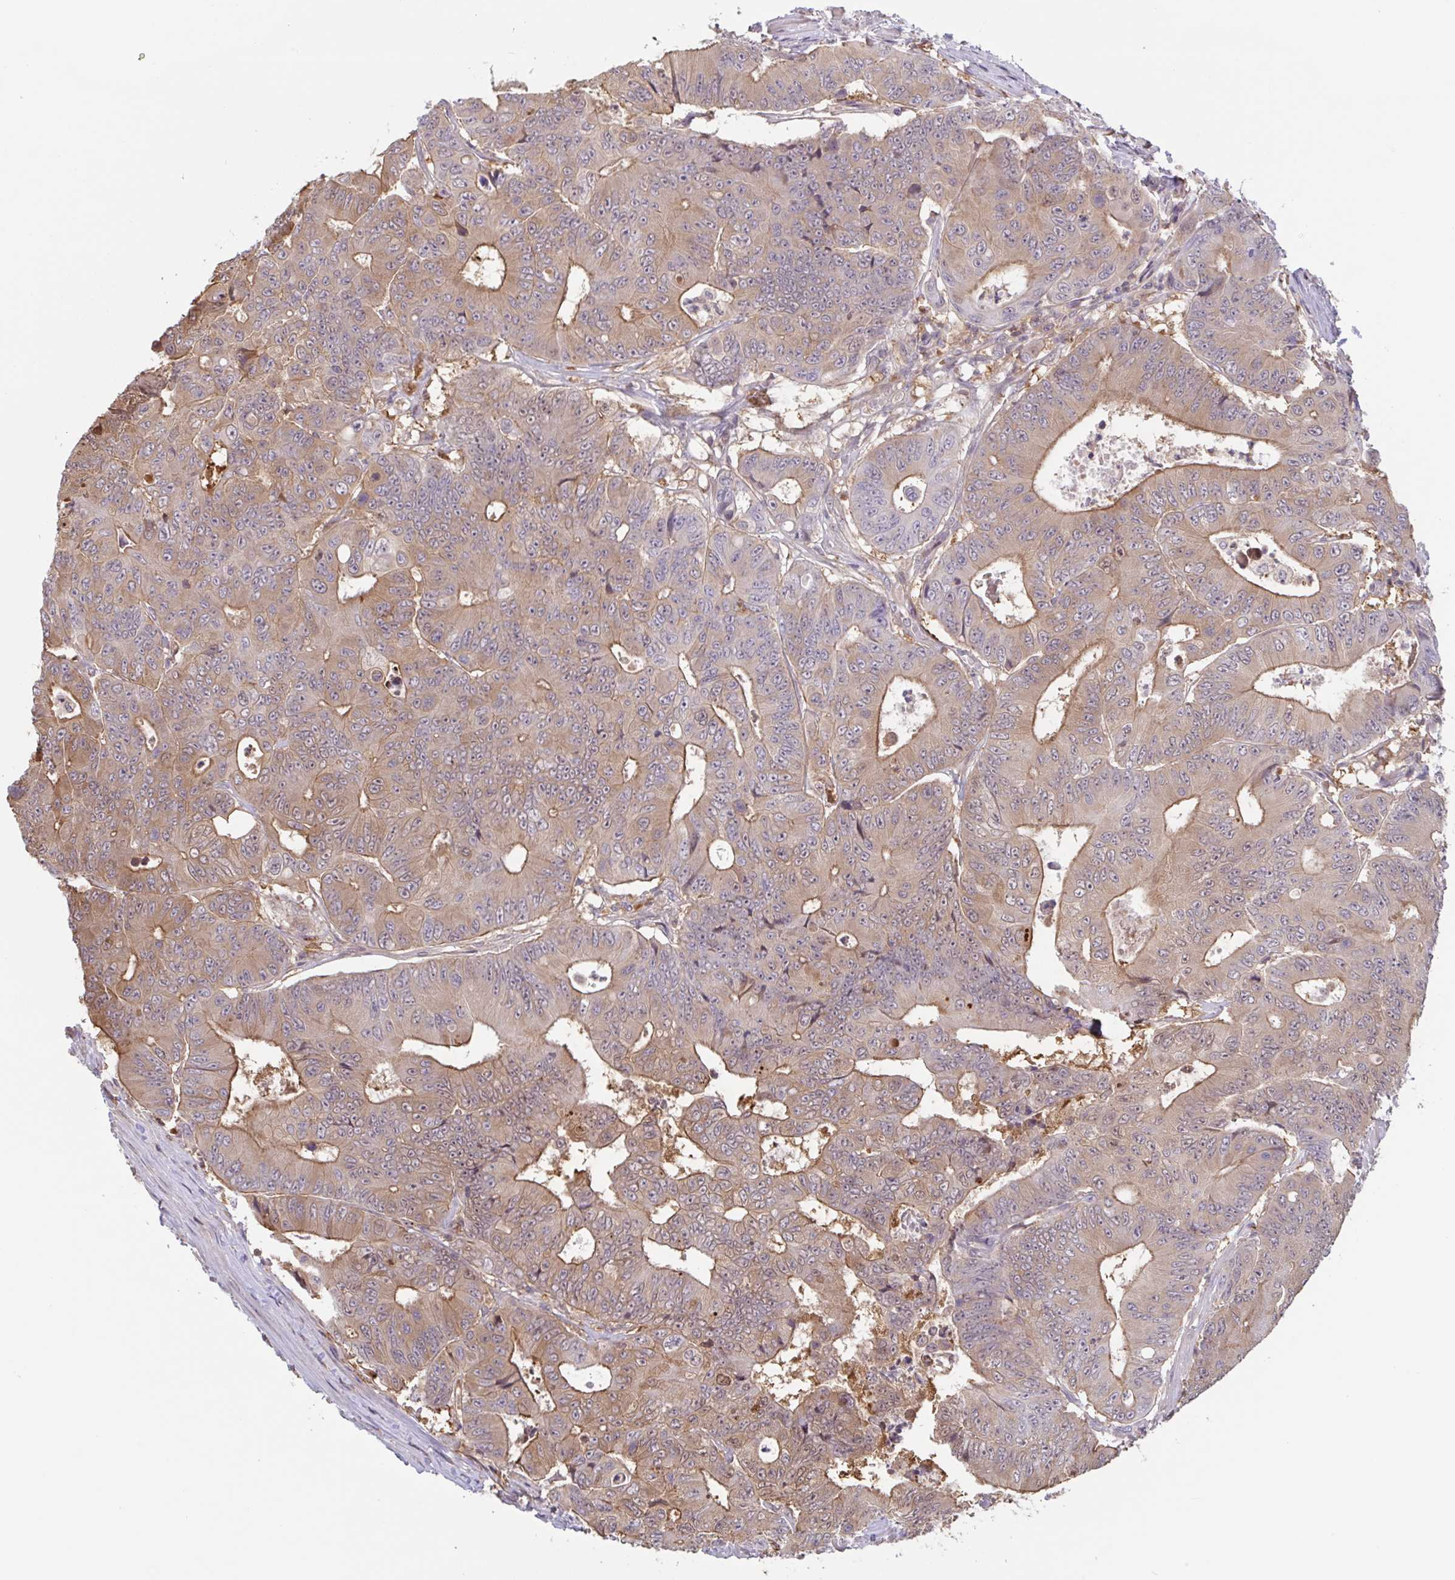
{"staining": {"intensity": "moderate", "quantity": ">75%", "location": "cytoplasmic/membranous"}, "tissue": "colorectal cancer", "cell_type": "Tumor cells", "image_type": "cancer", "snomed": [{"axis": "morphology", "description": "Adenocarcinoma, NOS"}, {"axis": "topography", "description": "Colon"}], "caption": "An image of human adenocarcinoma (colorectal) stained for a protein shows moderate cytoplasmic/membranous brown staining in tumor cells.", "gene": "OTOP2", "patient": {"sex": "female", "age": 48}}